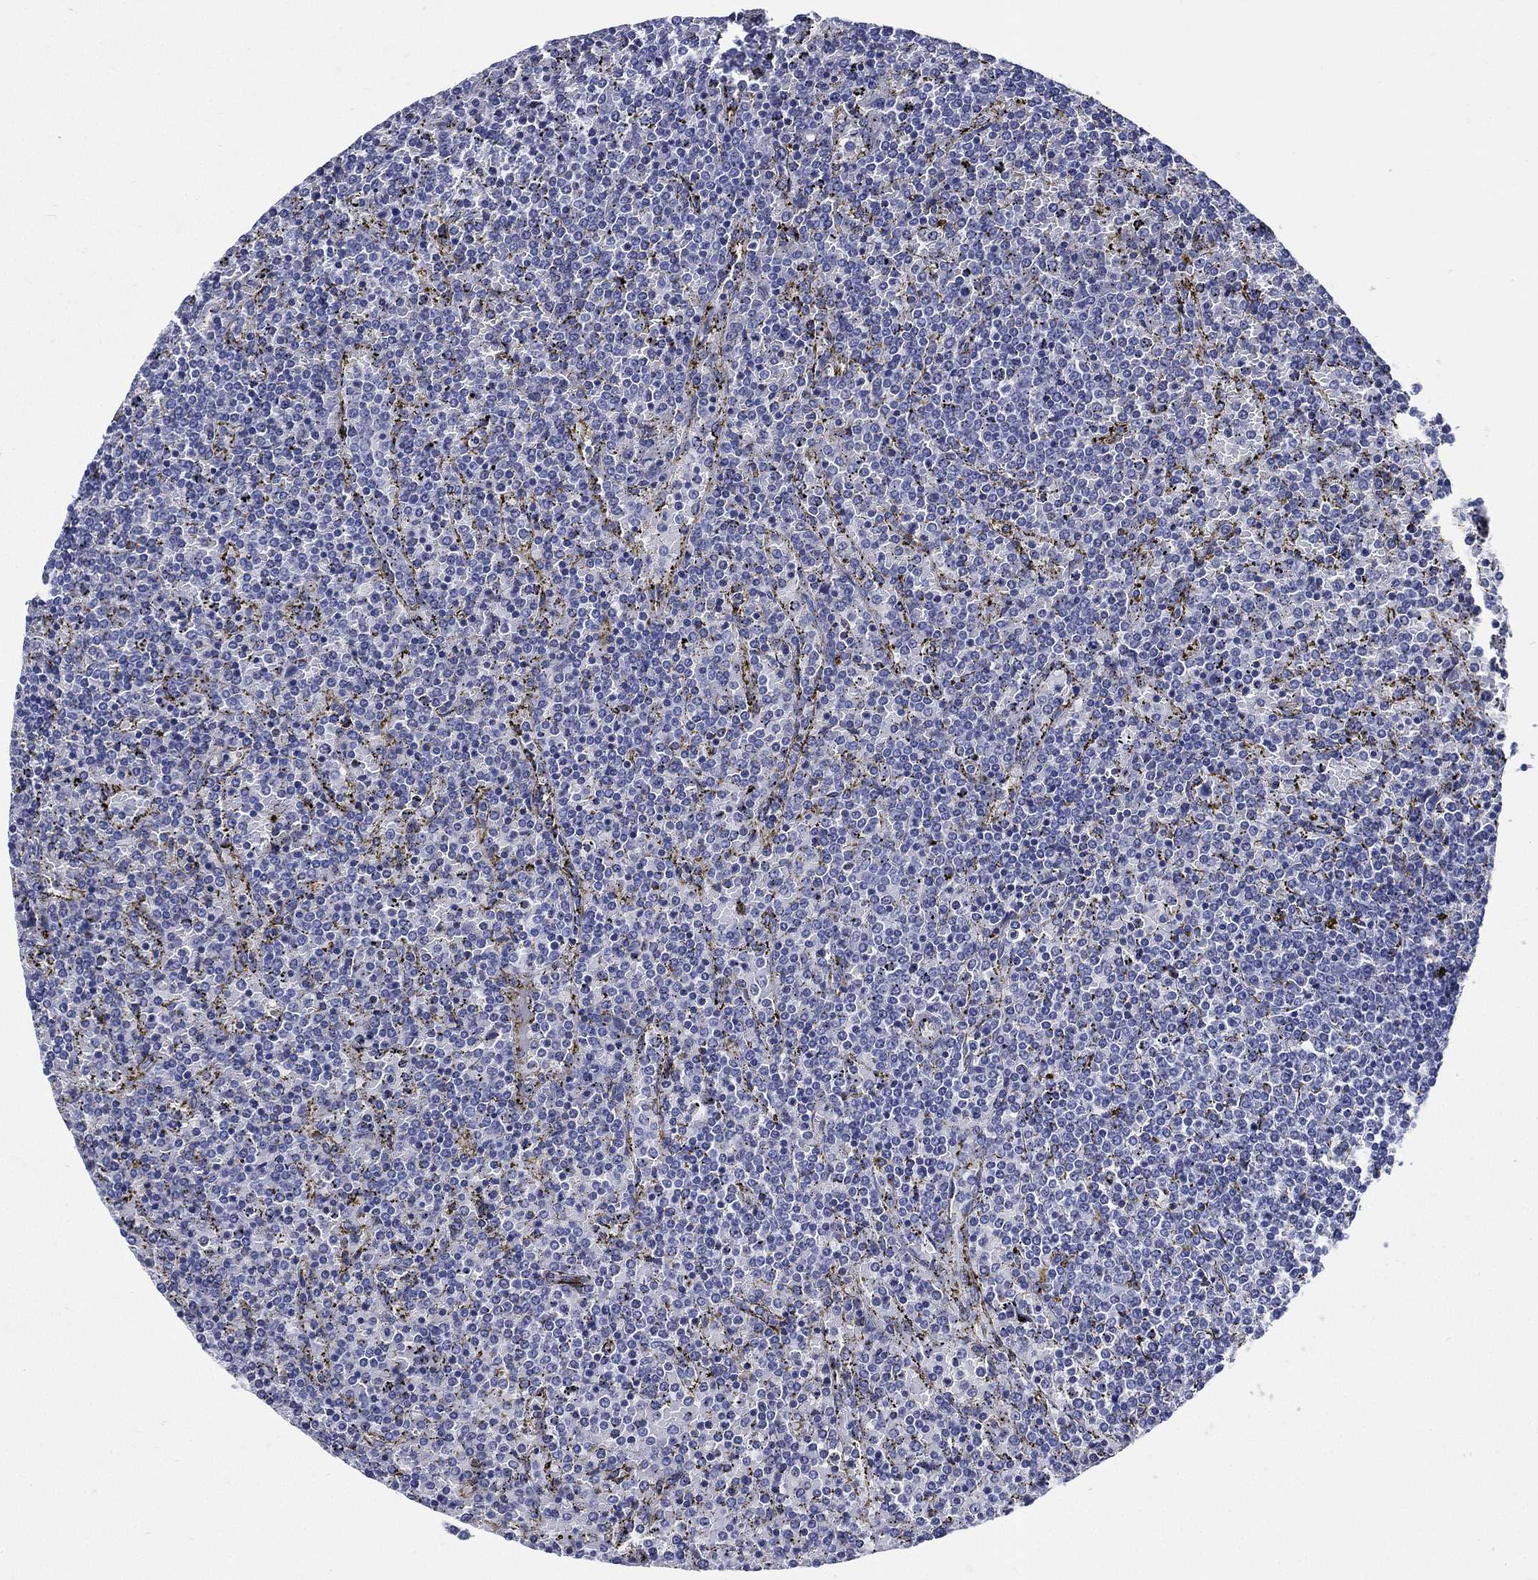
{"staining": {"intensity": "negative", "quantity": "none", "location": "none"}, "tissue": "lymphoma", "cell_type": "Tumor cells", "image_type": "cancer", "snomed": [{"axis": "morphology", "description": "Malignant lymphoma, non-Hodgkin's type, Low grade"}, {"axis": "topography", "description": "Spleen"}], "caption": "Micrograph shows no protein expression in tumor cells of low-grade malignant lymphoma, non-Hodgkin's type tissue. Brightfield microscopy of immunohistochemistry (IHC) stained with DAB (brown) and hematoxylin (blue), captured at high magnification.", "gene": "NEDD9", "patient": {"sex": "female", "age": 77}}